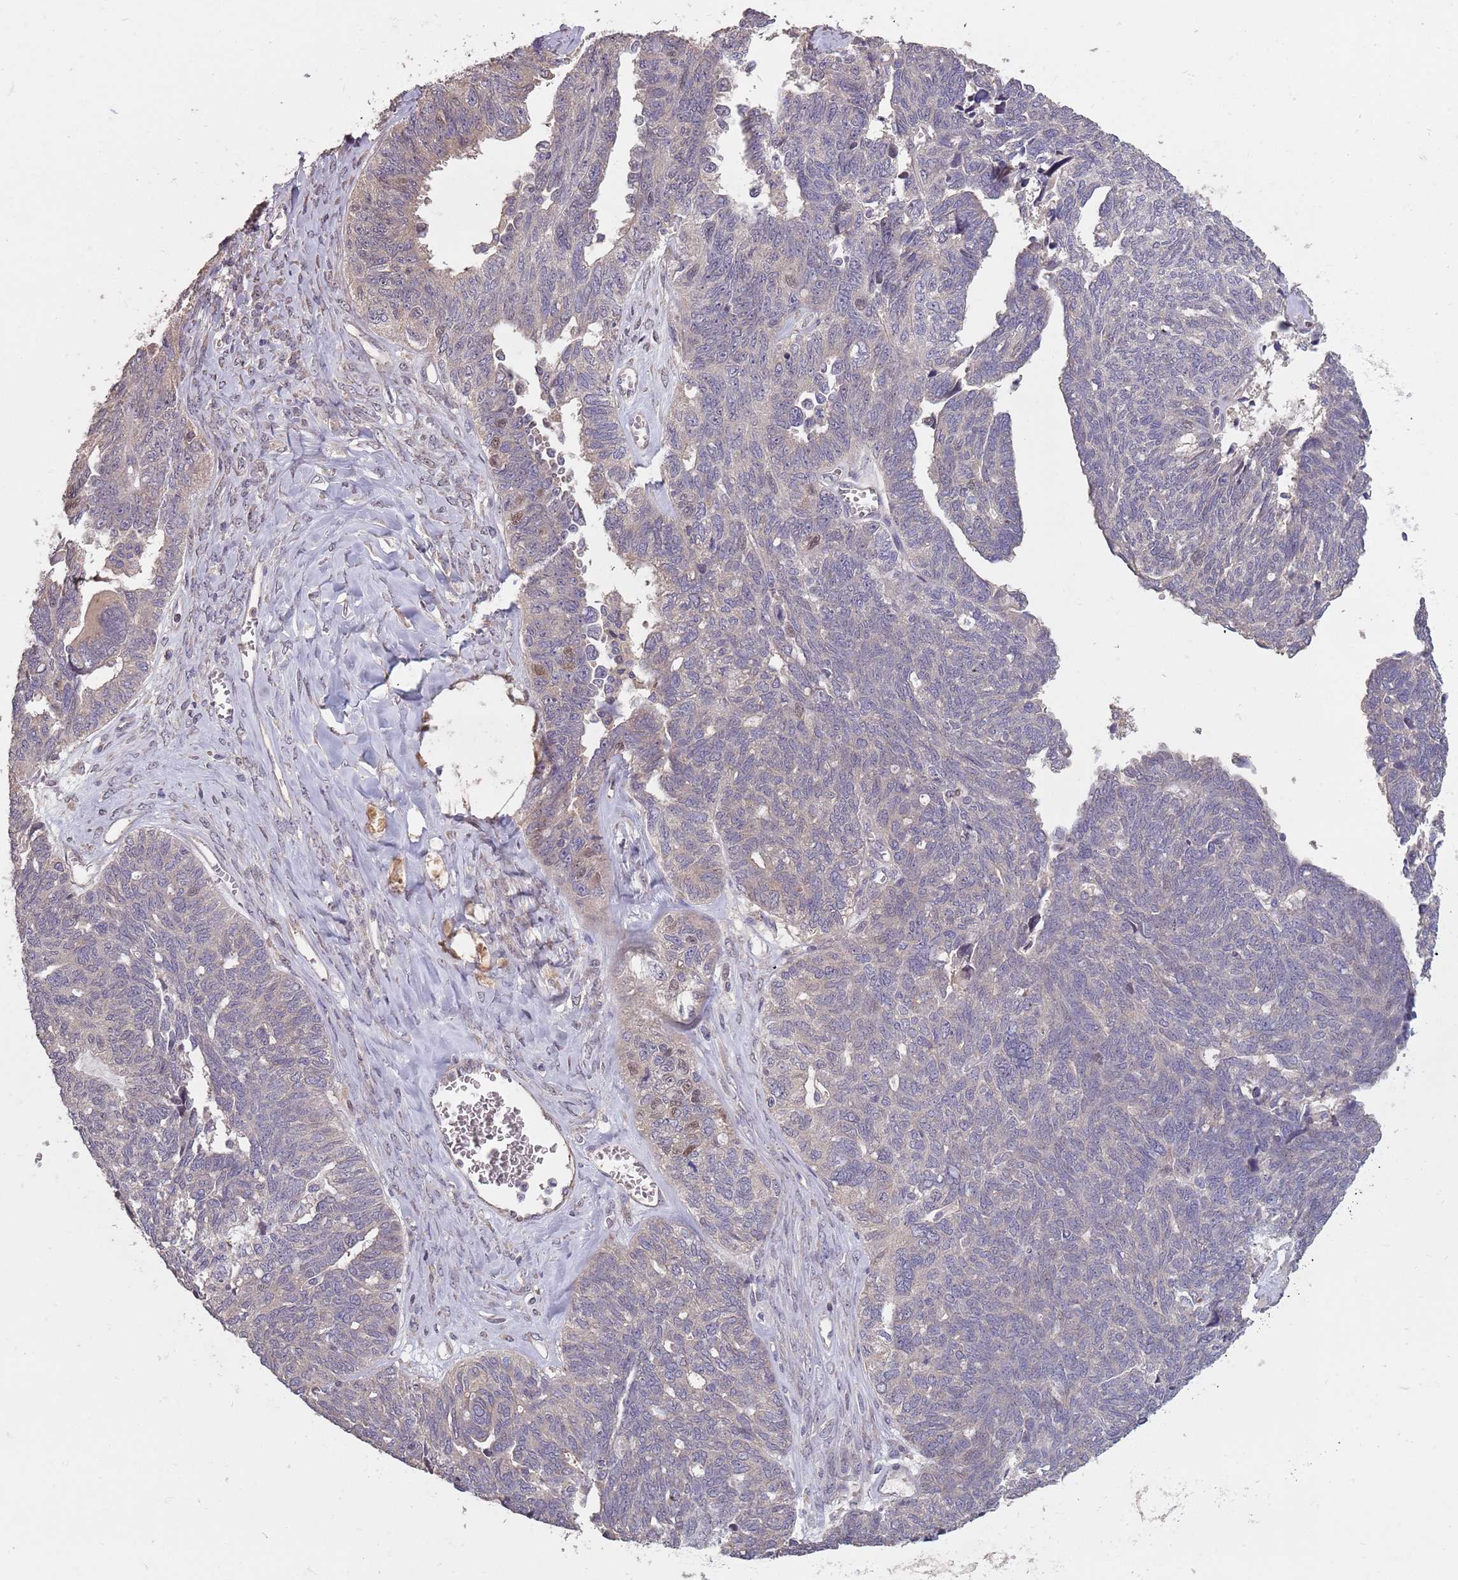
{"staining": {"intensity": "weak", "quantity": "<25%", "location": "cytoplasmic/membranous"}, "tissue": "ovarian cancer", "cell_type": "Tumor cells", "image_type": "cancer", "snomed": [{"axis": "morphology", "description": "Cystadenocarcinoma, serous, NOS"}, {"axis": "topography", "description": "Ovary"}], "caption": "This photomicrograph is of ovarian serous cystadenocarcinoma stained with IHC to label a protein in brown with the nuclei are counter-stained blue. There is no staining in tumor cells.", "gene": "MBD3L1", "patient": {"sex": "female", "age": 79}}